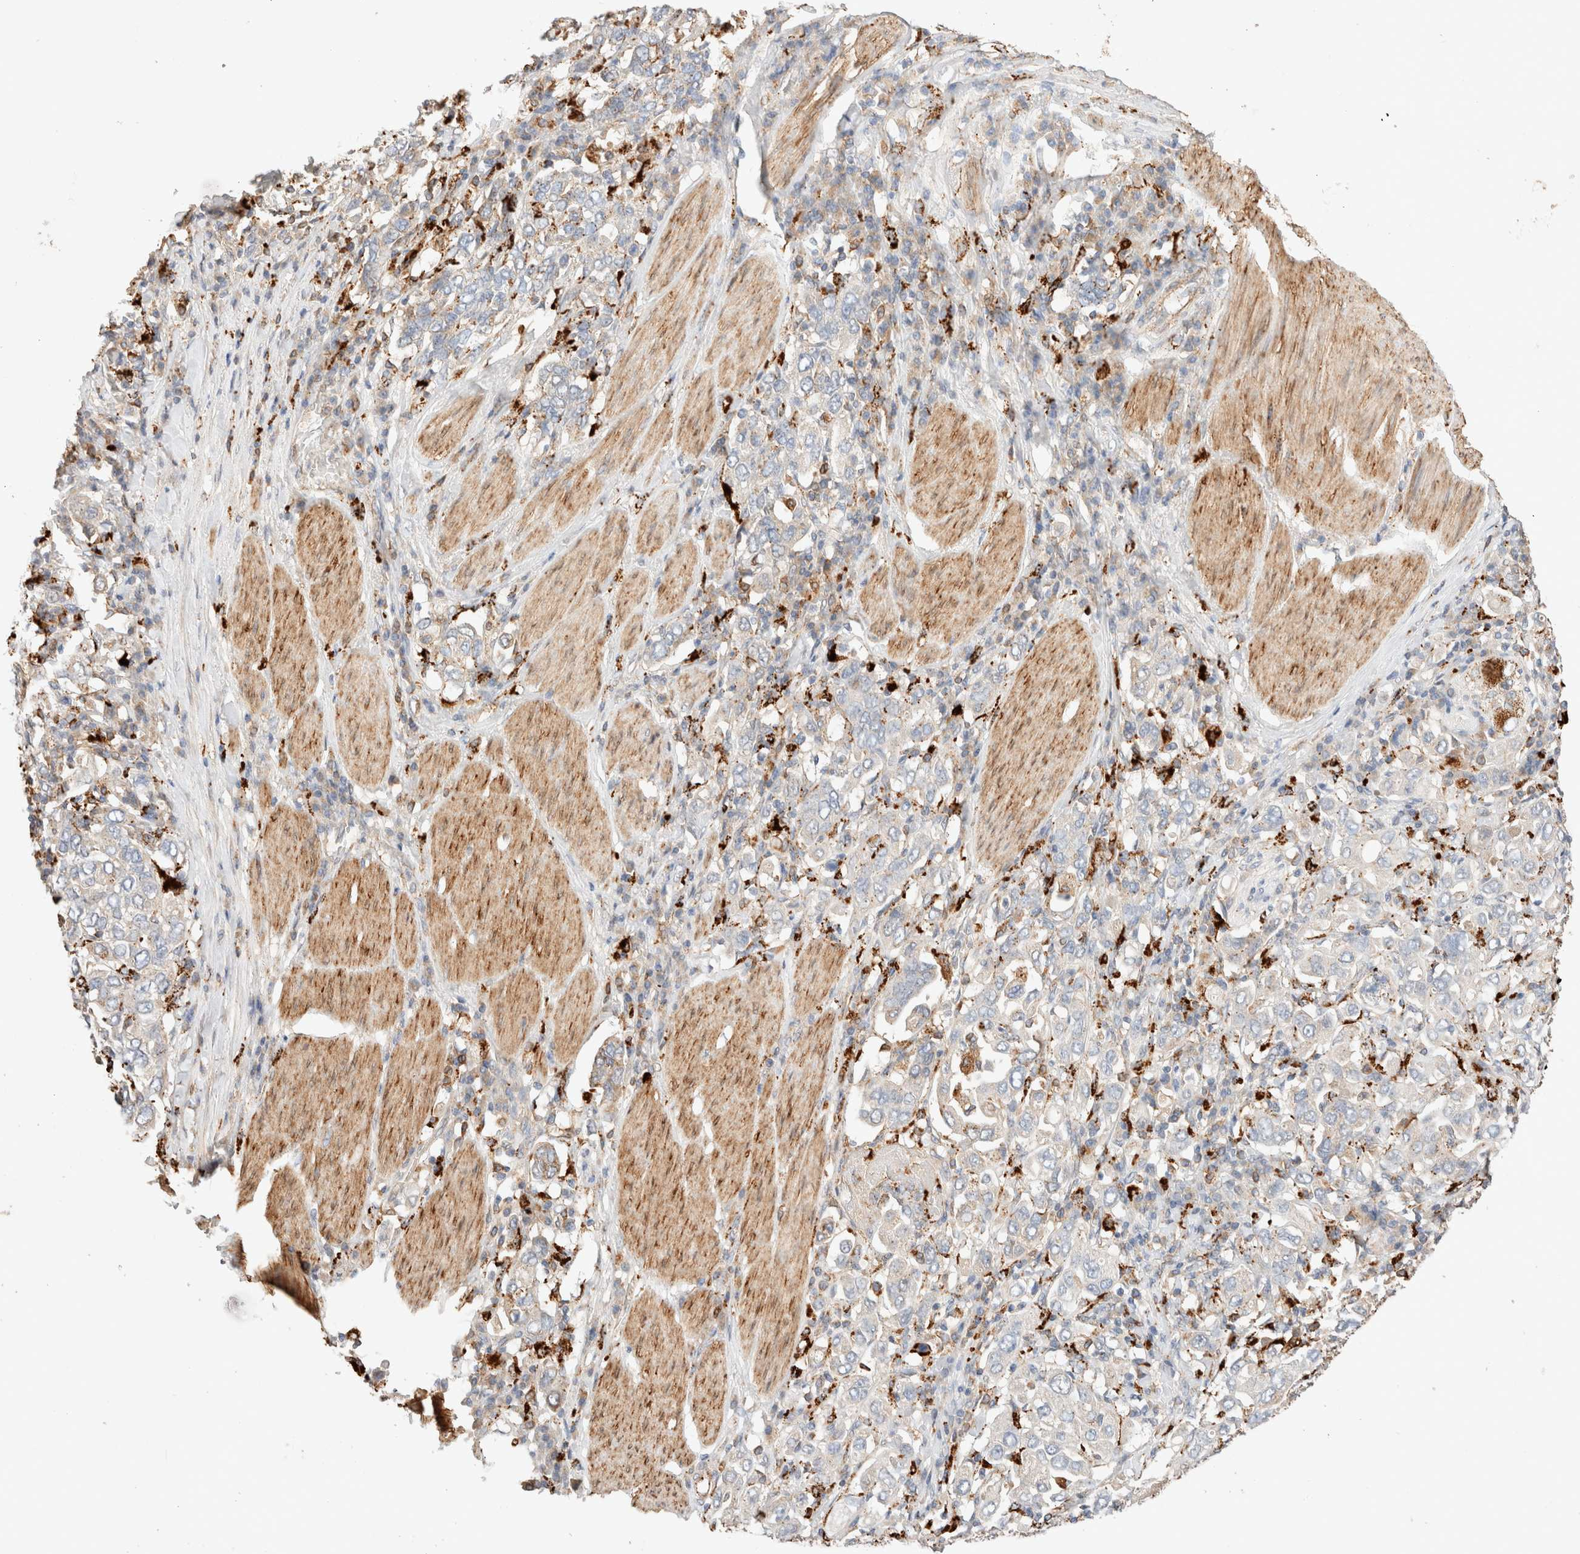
{"staining": {"intensity": "weak", "quantity": "<25%", "location": "cytoplasmic/membranous"}, "tissue": "stomach cancer", "cell_type": "Tumor cells", "image_type": "cancer", "snomed": [{"axis": "morphology", "description": "Adenocarcinoma, NOS"}, {"axis": "topography", "description": "Stomach, upper"}], "caption": "This is an IHC photomicrograph of stomach adenocarcinoma. There is no staining in tumor cells.", "gene": "RABEPK", "patient": {"sex": "male", "age": 62}}